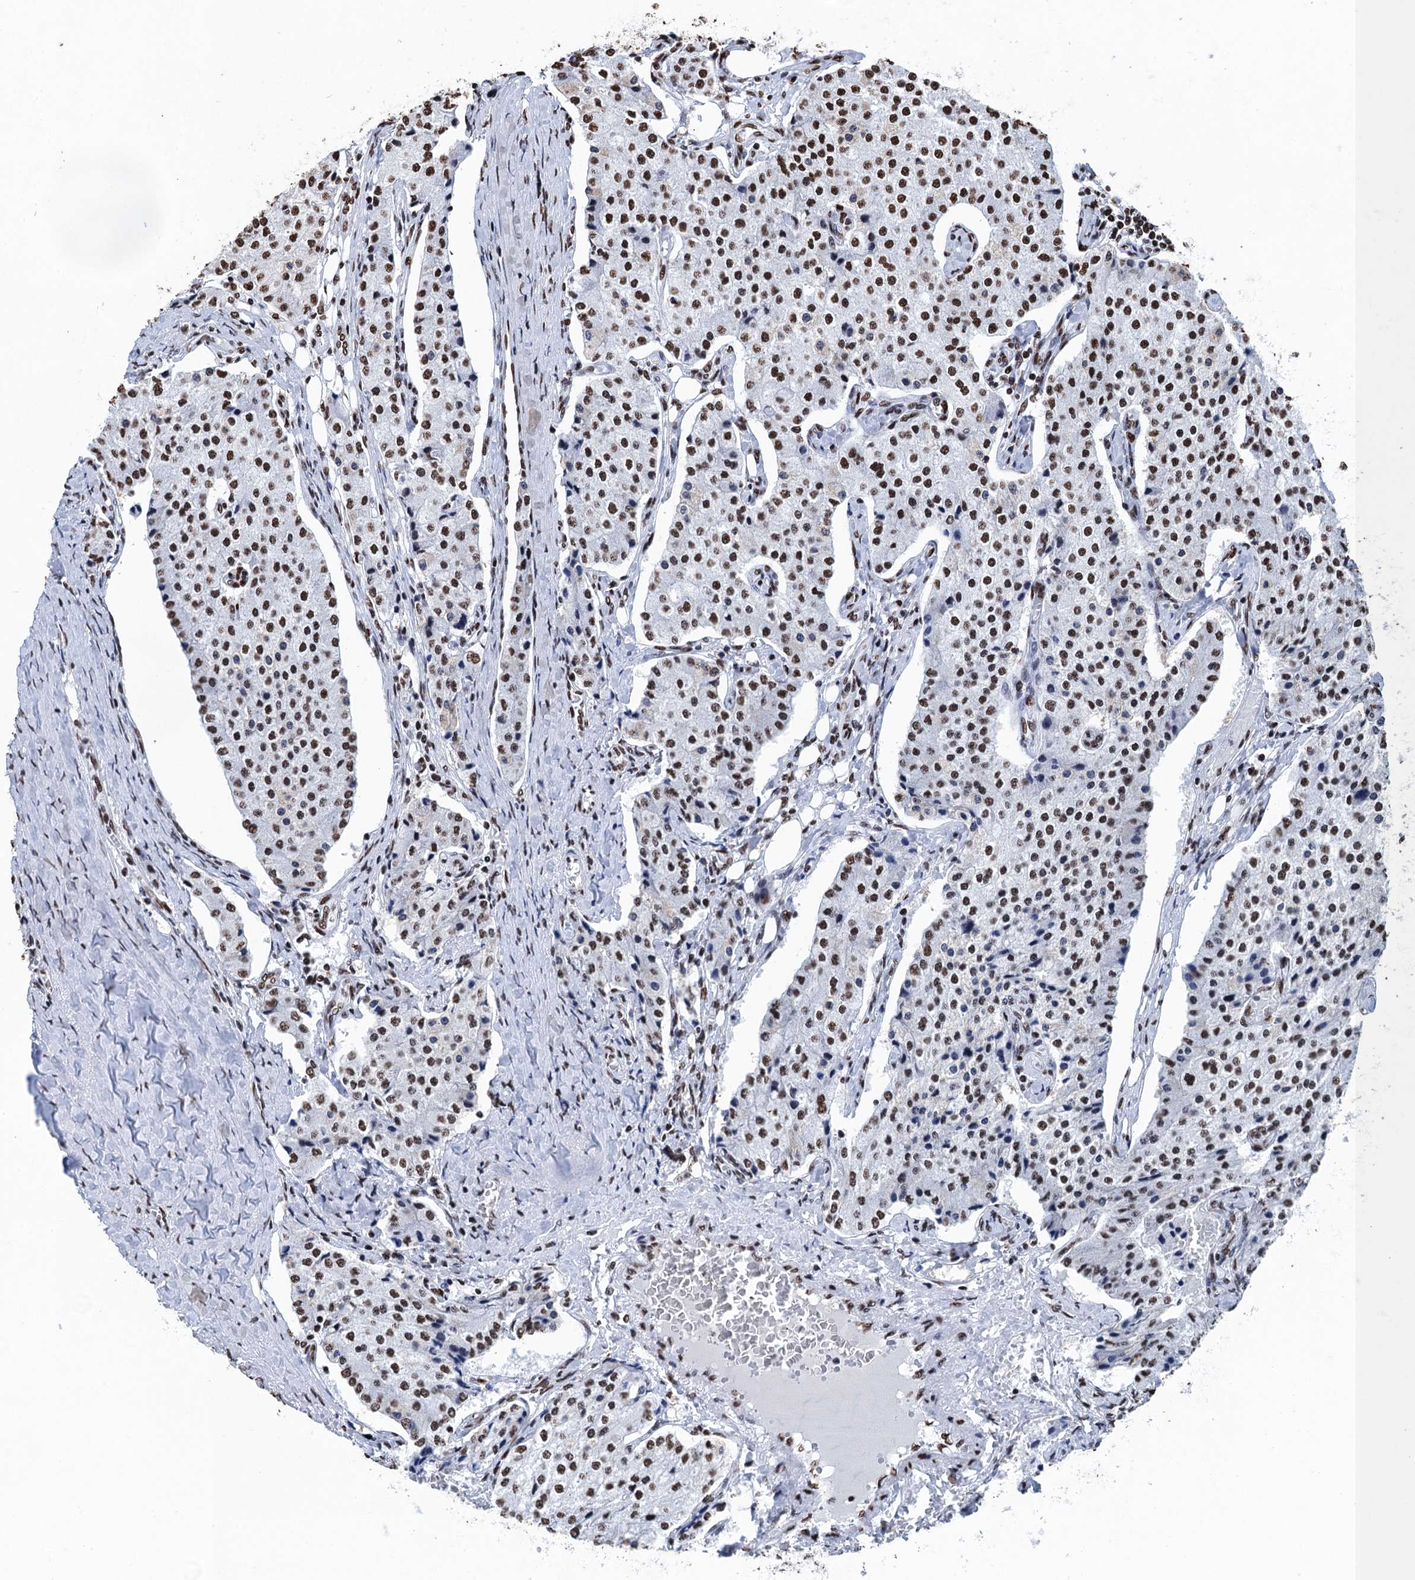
{"staining": {"intensity": "strong", "quantity": ">75%", "location": "nuclear"}, "tissue": "carcinoid", "cell_type": "Tumor cells", "image_type": "cancer", "snomed": [{"axis": "morphology", "description": "Carcinoid, malignant, NOS"}, {"axis": "topography", "description": "Colon"}], "caption": "Carcinoid tissue reveals strong nuclear positivity in about >75% of tumor cells, visualized by immunohistochemistry.", "gene": "UBA2", "patient": {"sex": "female", "age": 52}}